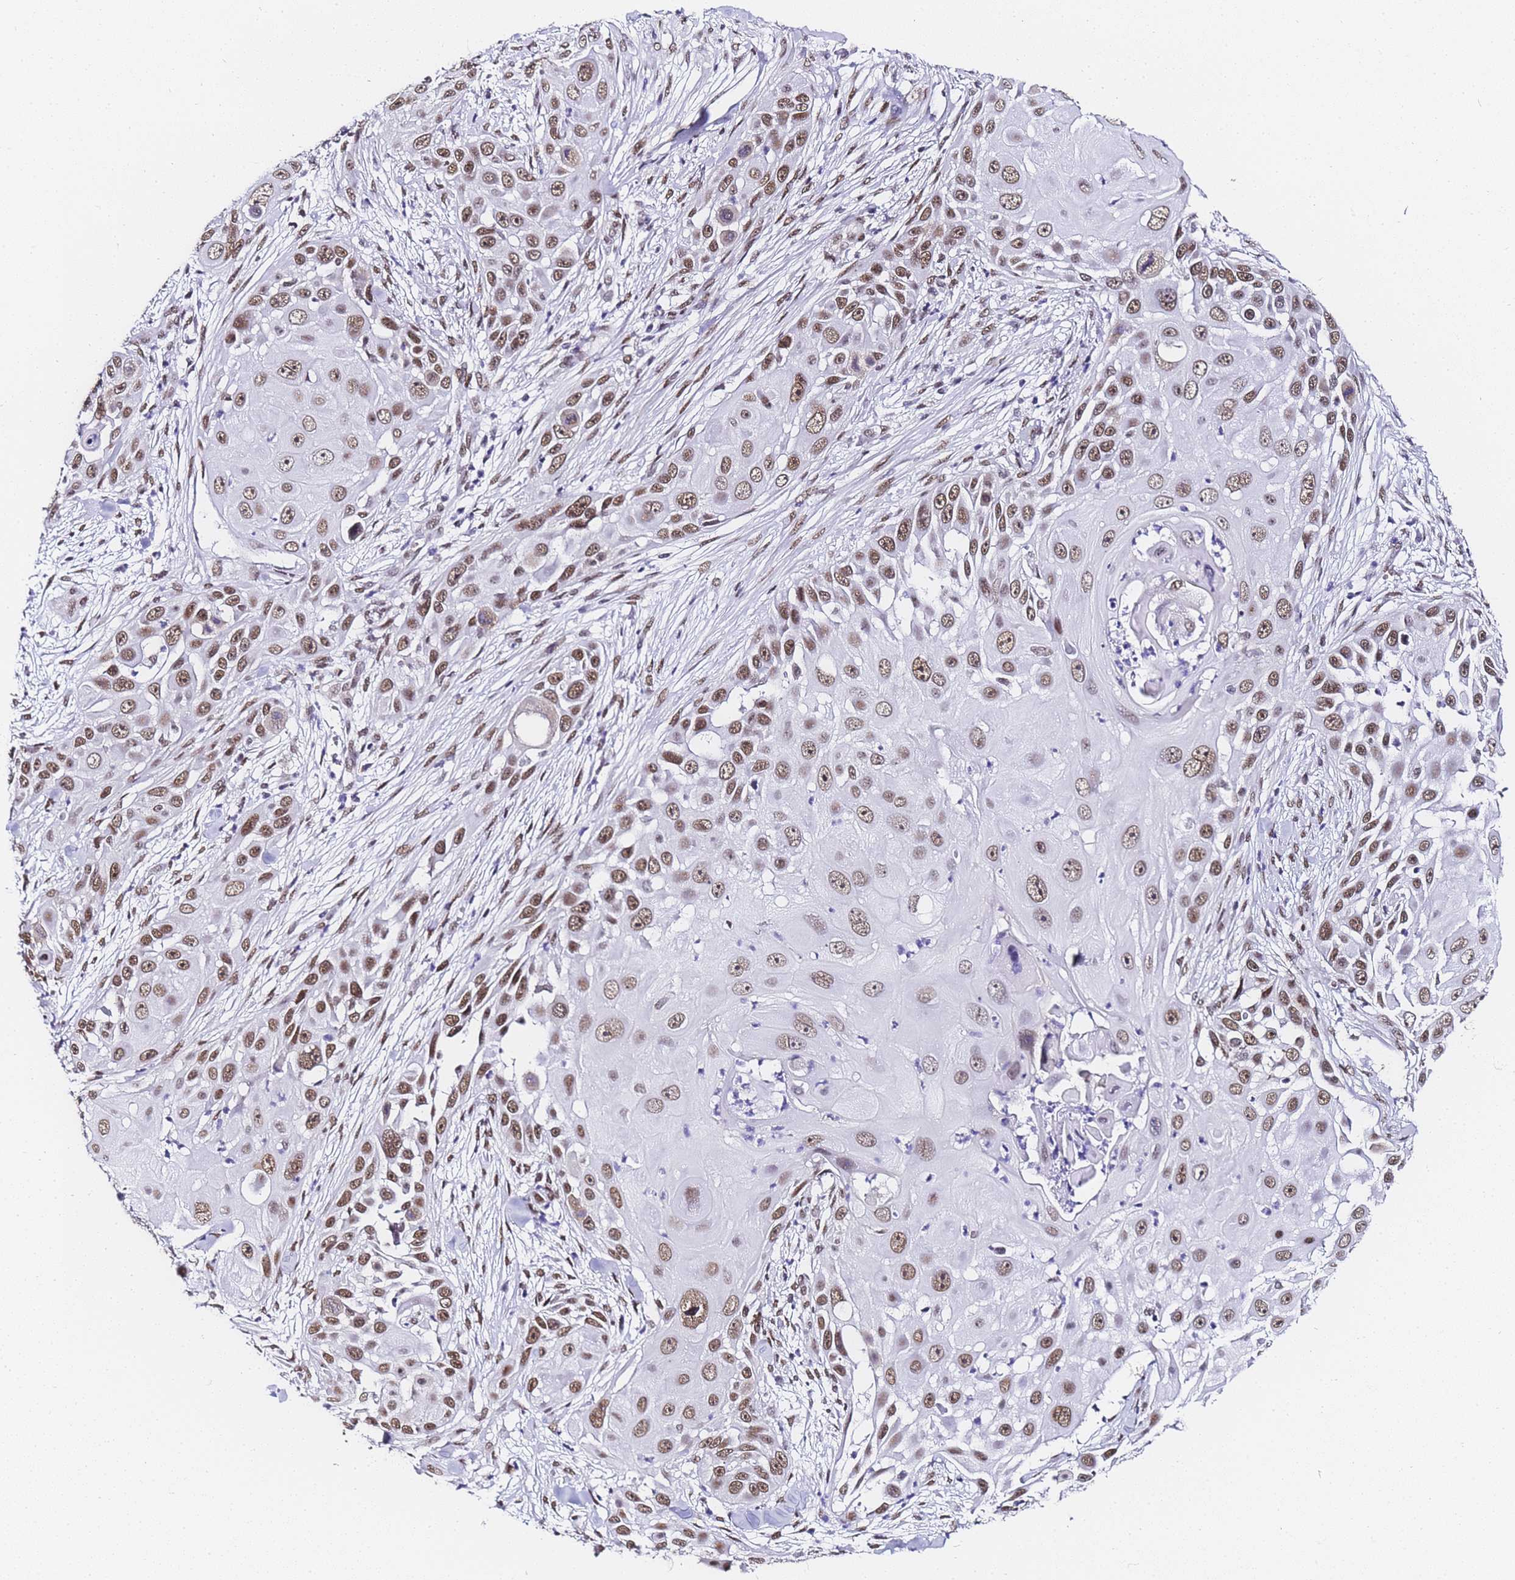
{"staining": {"intensity": "moderate", "quantity": ">75%", "location": "nuclear"}, "tissue": "skin cancer", "cell_type": "Tumor cells", "image_type": "cancer", "snomed": [{"axis": "morphology", "description": "Squamous cell carcinoma, NOS"}, {"axis": "topography", "description": "Skin"}], "caption": "Squamous cell carcinoma (skin) tissue exhibits moderate nuclear positivity in approximately >75% of tumor cells", "gene": "POLR1A", "patient": {"sex": "female", "age": 44}}